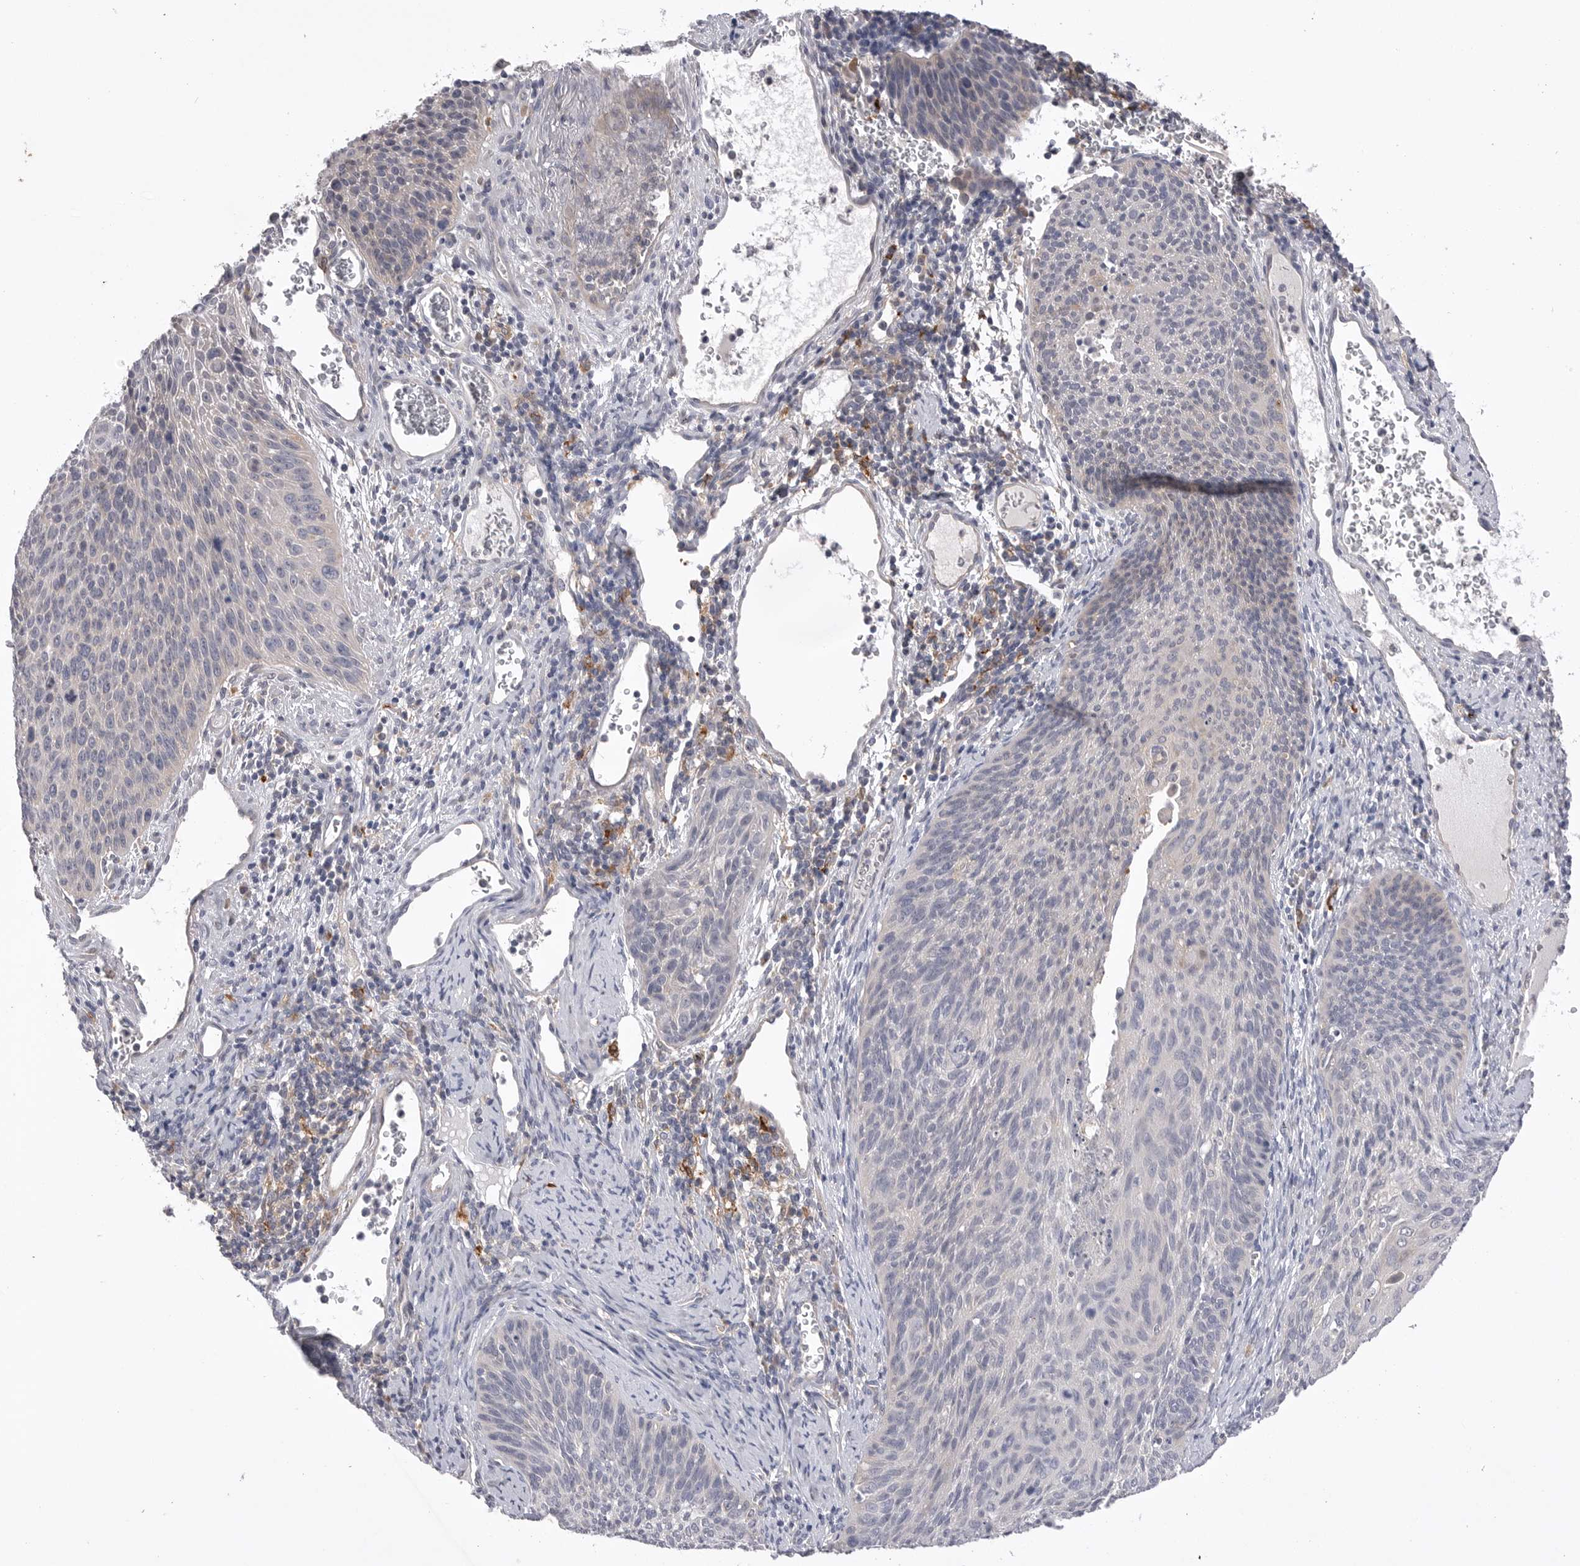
{"staining": {"intensity": "negative", "quantity": "none", "location": "none"}, "tissue": "cervical cancer", "cell_type": "Tumor cells", "image_type": "cancer", "snomed": [{"axis": "morphology", "description": "Squamous cell carcinoma, NOS"}, {"axis": "topography", "description": "Cervix"}], "caption": "This is an IHC micrograph of cervical cancer. There is no staining in tumor cells.", "gene": "VAC14", "patient": {"sex": "female", "age": 55}}